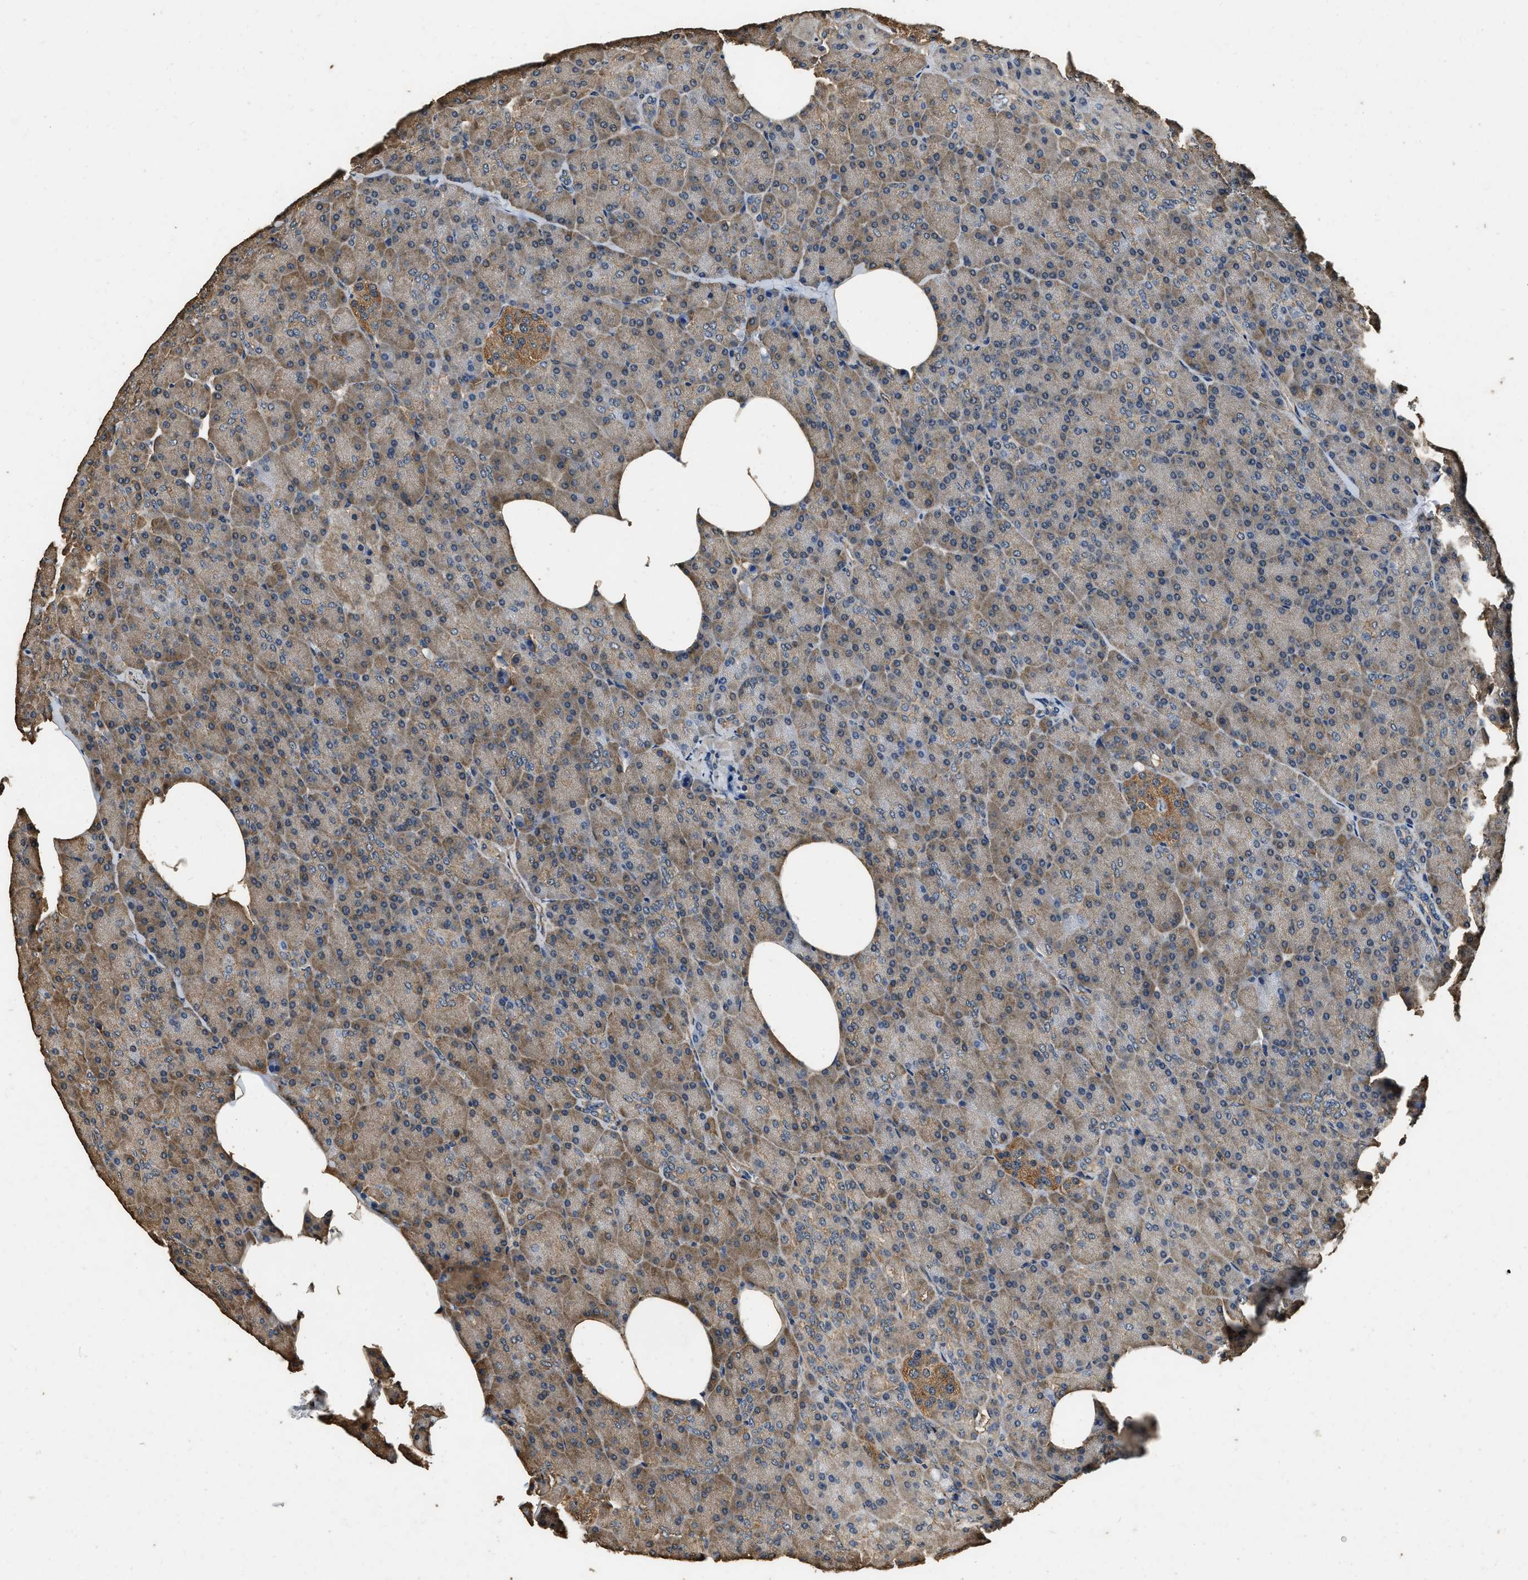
{"staining": {"intensity": "moderate", "quantity": "25%-75%", "location": "cytoplasmic/membranous"}, "tissue": "pancreas", "cell_type": "Exocrine glandular cells", "image_type": "normal", "snomed": [{"axis": "morphology", "description": "Normal tissue, NOS"}, {"axis": "topography", "description": "Pancreas"}], "caption": "IHC histopathology image of benign human pancreas stained for a protein (brown), which displays medium levels of moderate cytoplasmic/membranous positivity in approximately 25%-75% of exocrine glandular cells.", "gene": "MIB1", "patient": {"sex": "female", "age": 35}}